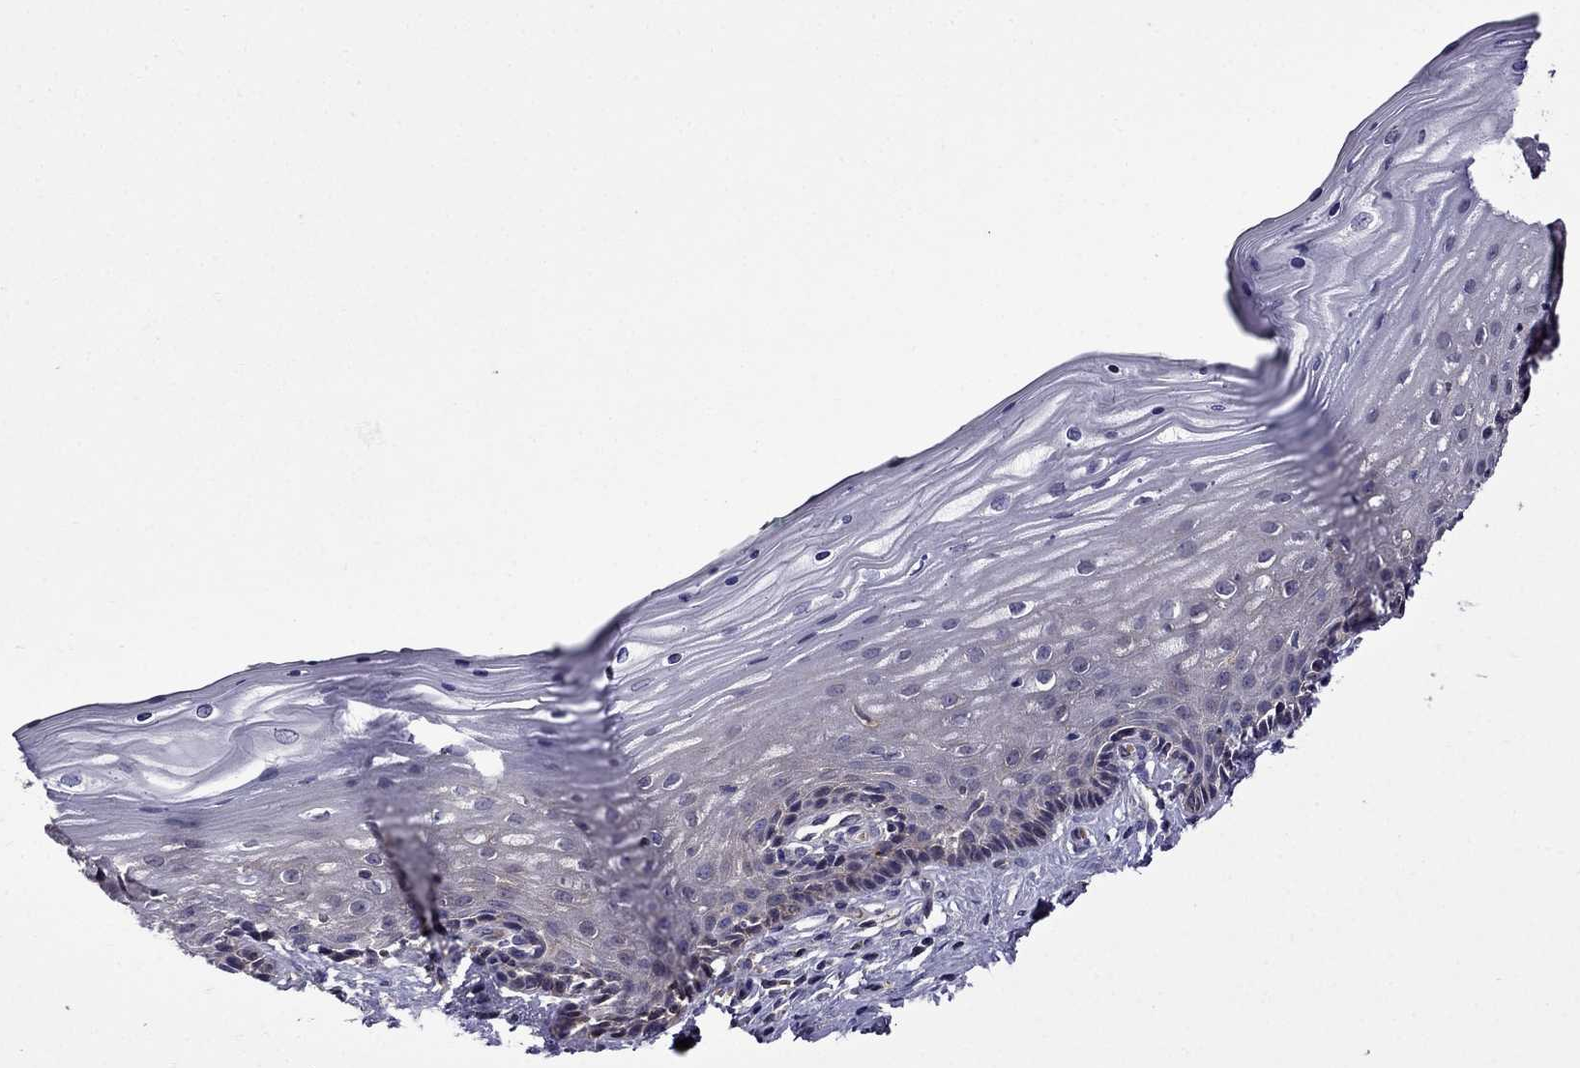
{"staining": {"intensity": "negative", "quantity": "none", "location": "none"}, "tissue": "vagina", "cell_type": "Squamous epithelial cells", "image_type": "normal", "snomed": [{"axis": "morphology", "description": "Normal tissue, NOS"}, {"axis": "topography", "description": "Vagina"}], "caption": "A high-resolution micrograph shows immunohistochemistry (IHC) staining of unremarkable vagina, which exhibits no significant positivity in squamous epithelial cells. (DAB (3,3'-diaminobenzidine) IHC, high magnification).", "gene": "PI16", "patient": {"sex": "female", "age": 45}}